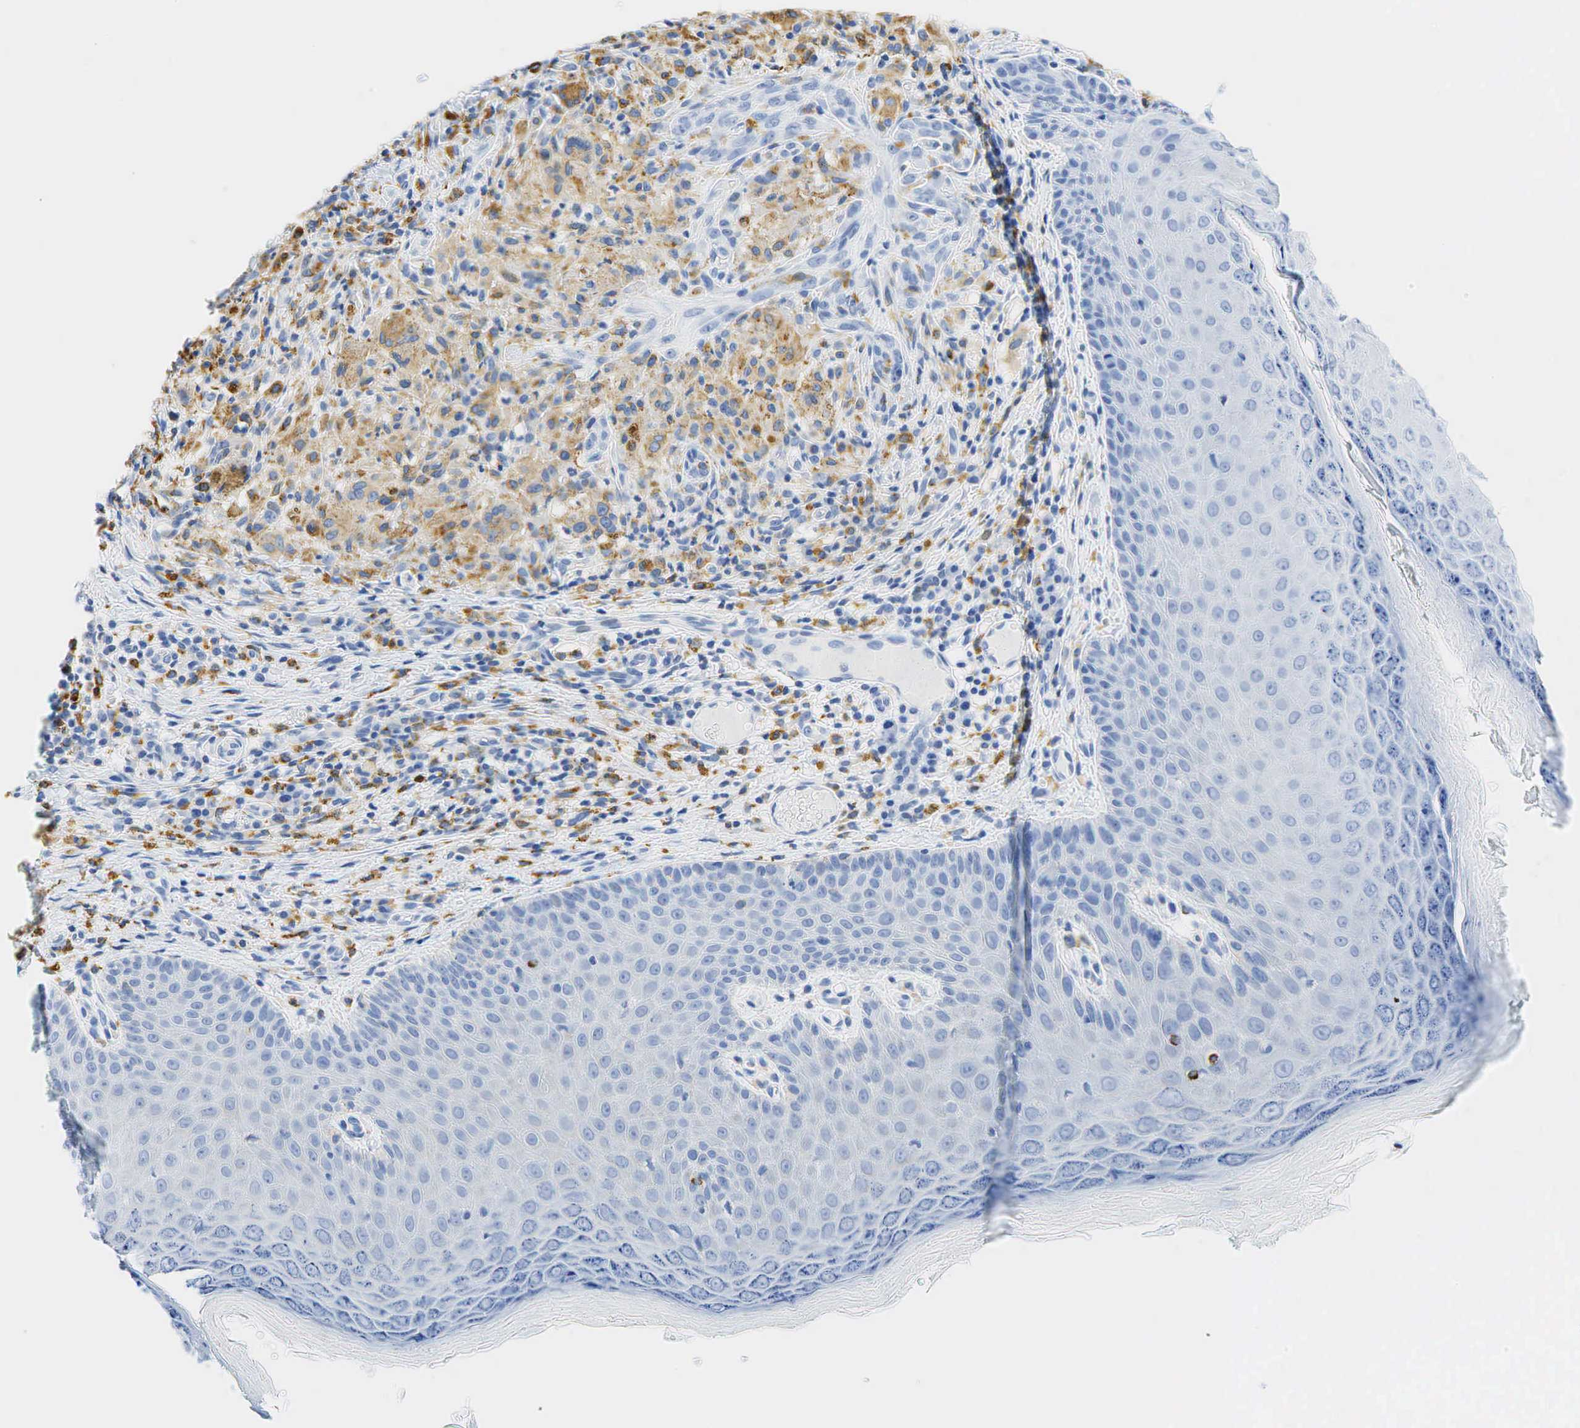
{"staining": {"intensity": "weak", "quantity": "<25%", "location": "cytoplasmic/membranous,nuclear"}, "tissue": "skin cancer", "cell_type": "Tumor cells", "image_type": "cancer", "snomed": [{"axis": "morphology", "description": "Normal tissue, NOS"}, {"axis": "morphology", "description": "Basal cell carcinoma"}, {"axis": "topography", "description": "Skin"}], "caption": "Tumor cells are negative for brown protein staining in skin basal cell carcinoma.", "gene": "CD68", "patient": {"sex": "male", "age": 74}}